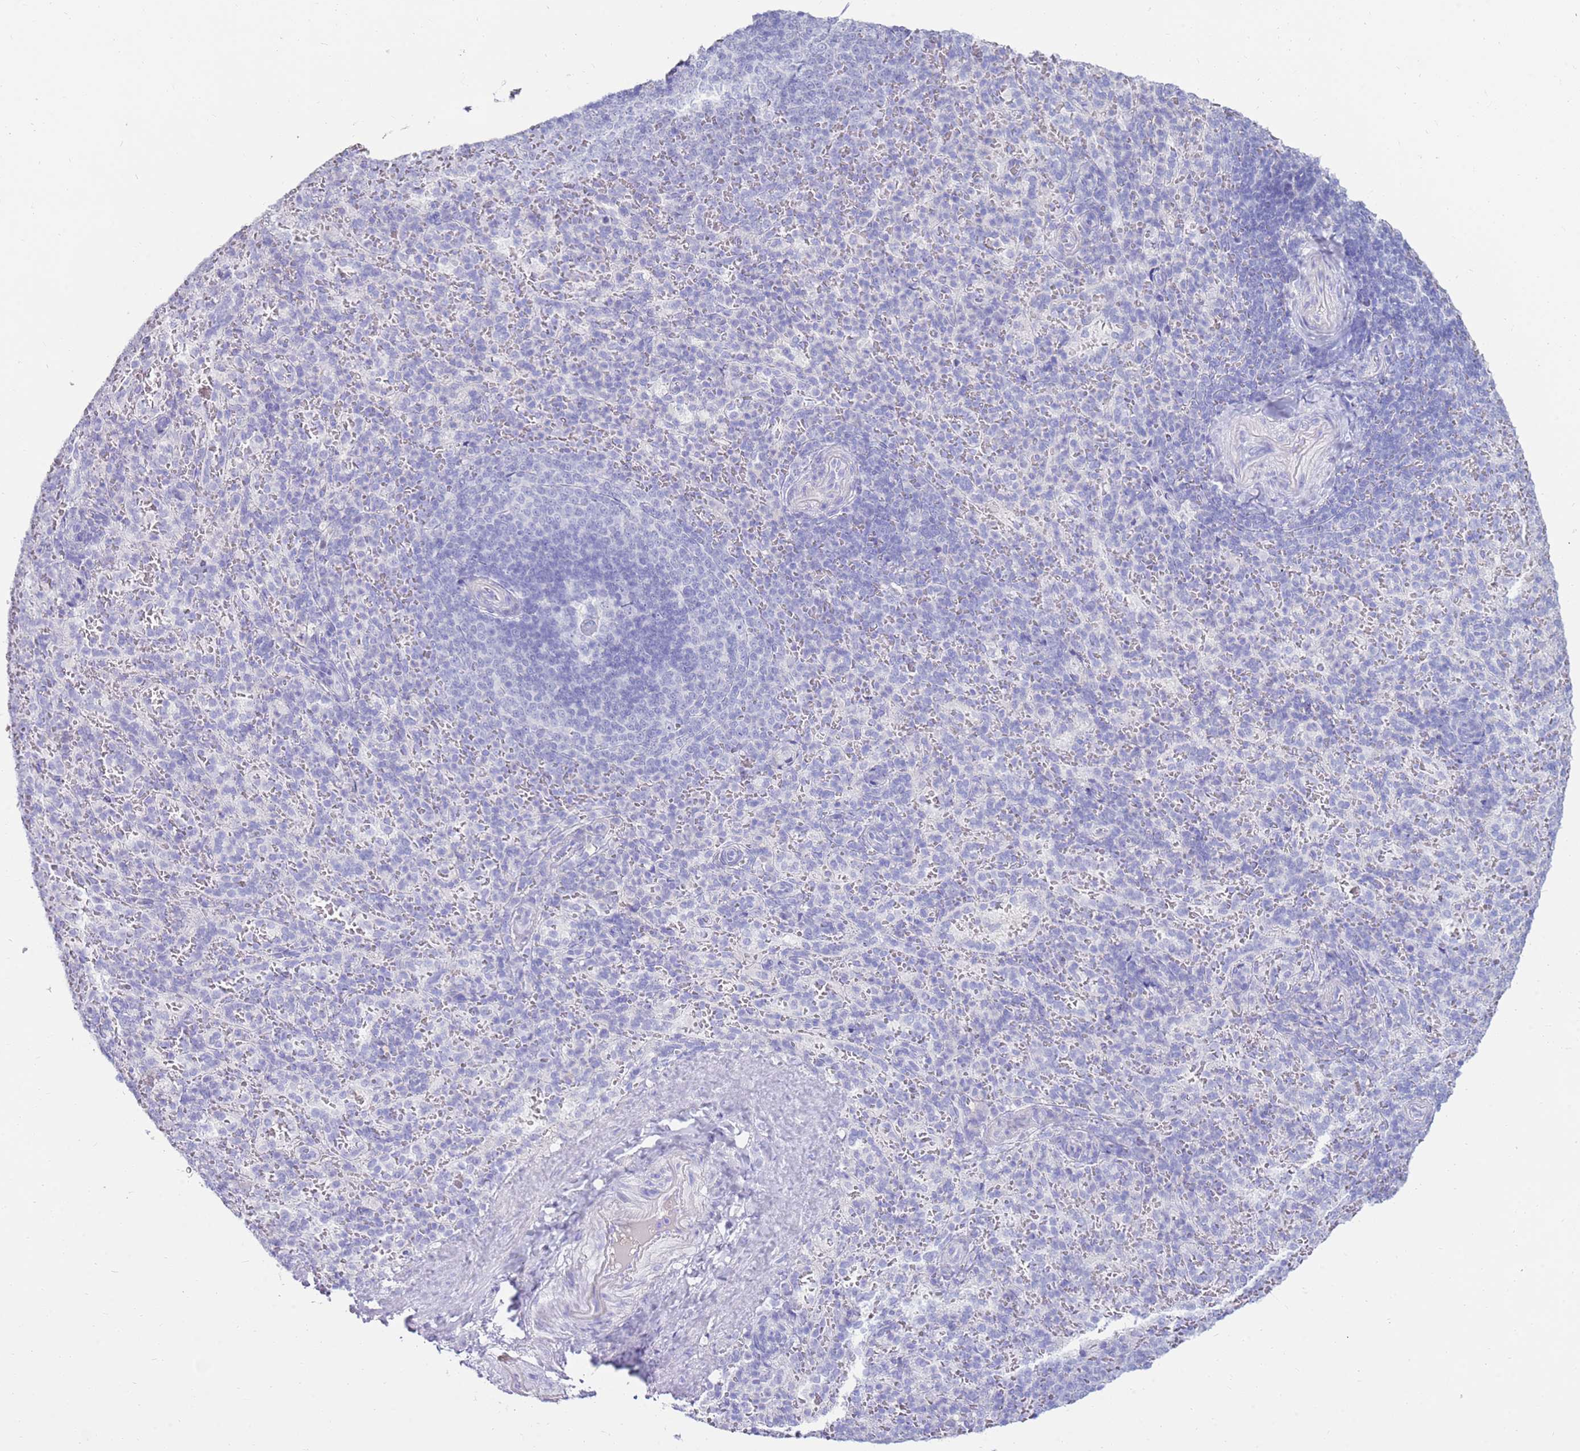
{"staining": {"intensity": "negative", "quantity": "none", "location": "none"}, "tissue": "spleen", "cell_type": "Cells in red pulp", "image_type": "normal", "snomed": [{"axis": "morphology", "description": "Normal tissue, NOS"}, {"axis": "topography", "description": "Spleen"}], "caption": "The immunohistochemistry (IHC) photomicrograph has no significant staining in cells in red pulp of spleen.", "gene": "EVPLL", "patient": {"sex": "female", "age": 21}}